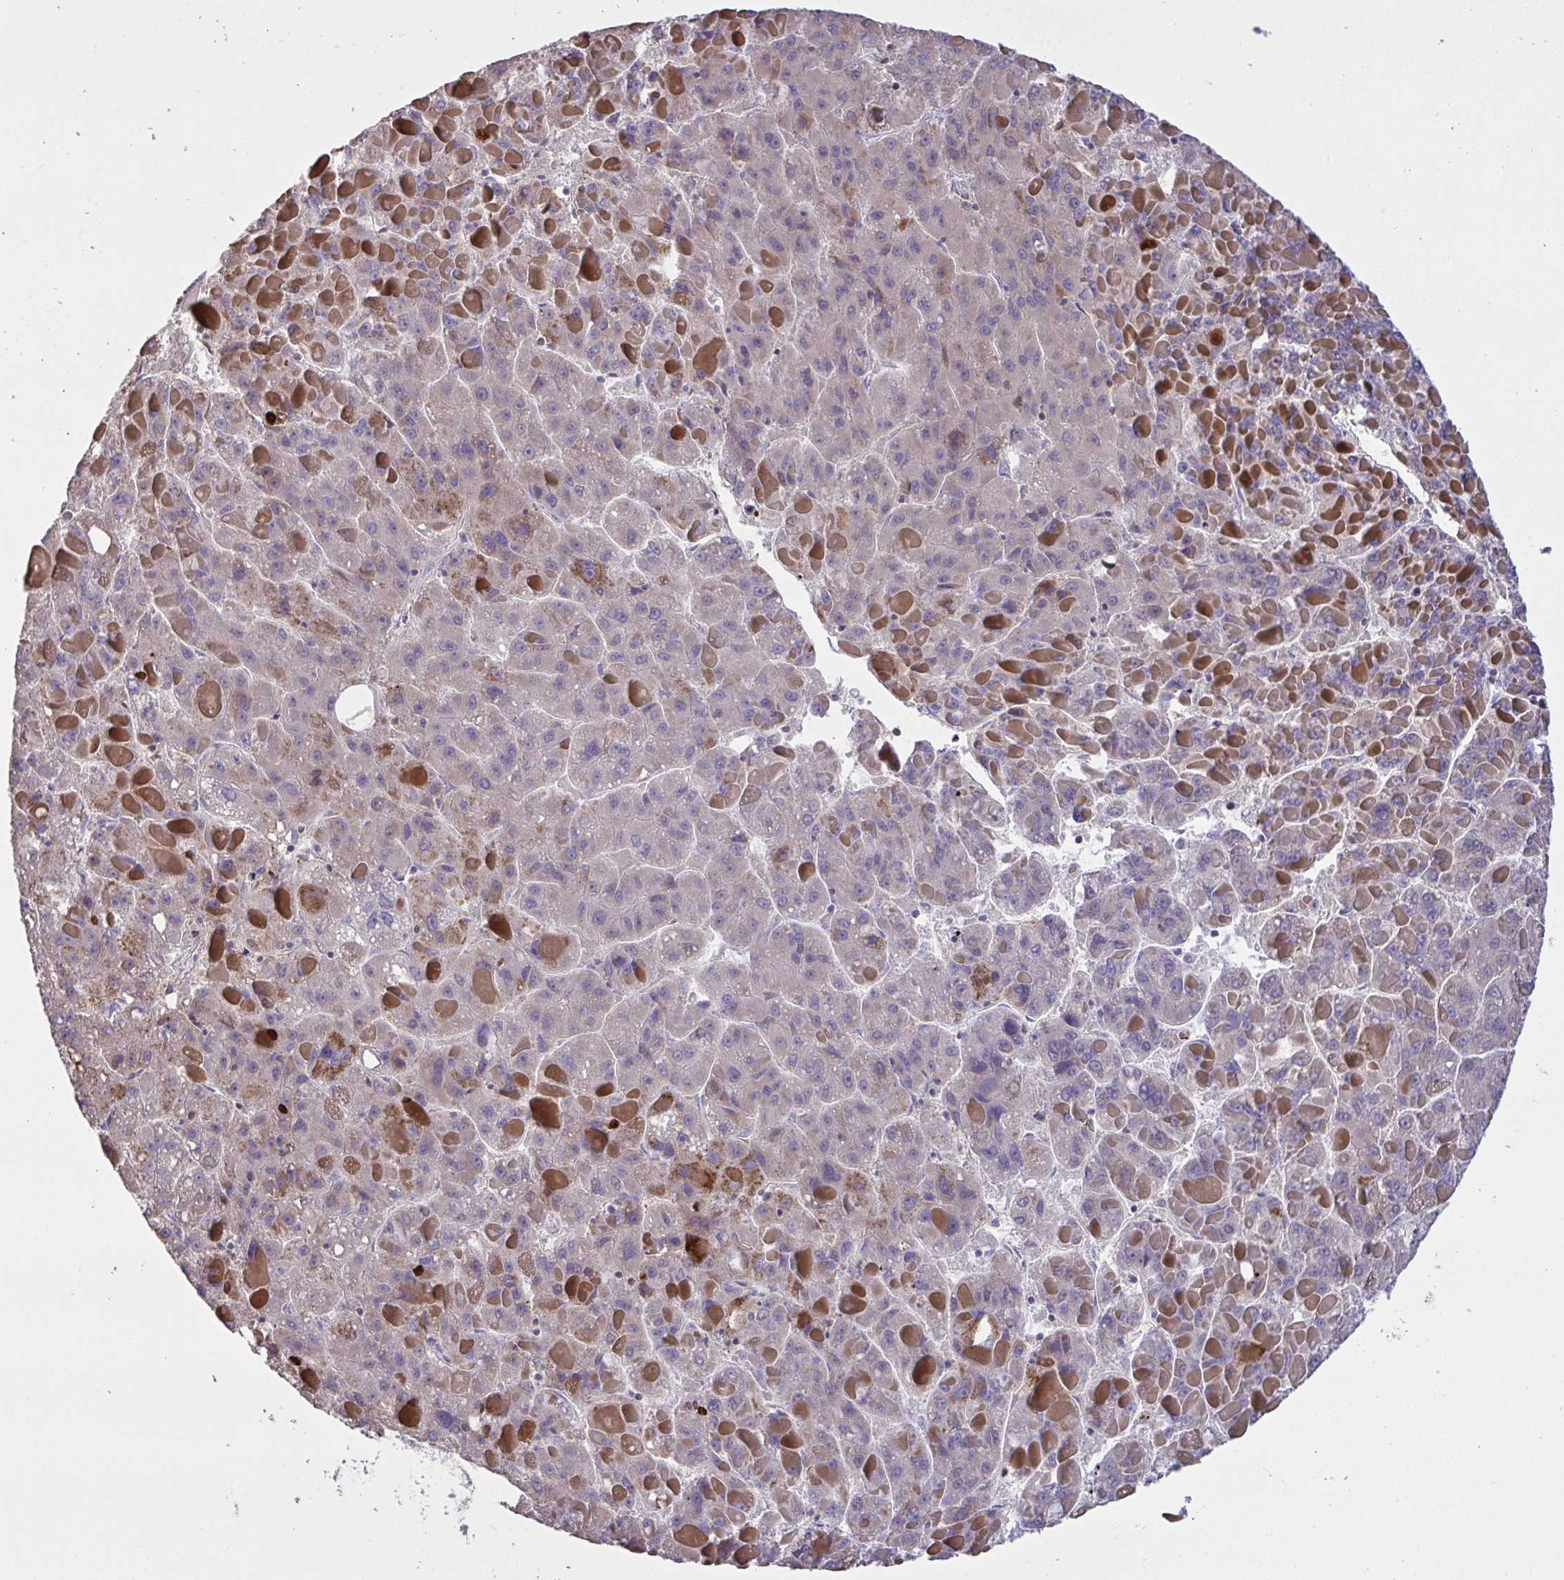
{"staining": {"intensity": "moderate", "quantity": "<25%", "location": "cytoplasmic/membranous"}, "tissue": "liver cancer", "cell_type": "Tumor cells", "image_type": "cancer", "snomed": [{"axis": "morphology", "description": "Carcinoma, Hepatocellular, NOS"}, {"axis": "topography", "description": "Liver"}], "caption": "The immunohistochemical stain shows moderate cytoplasmic/membranous staining in tumor cells of liver cancer tissue.", "gene": "MICOS10", "patient": {"sex": "female", "age": 82}}